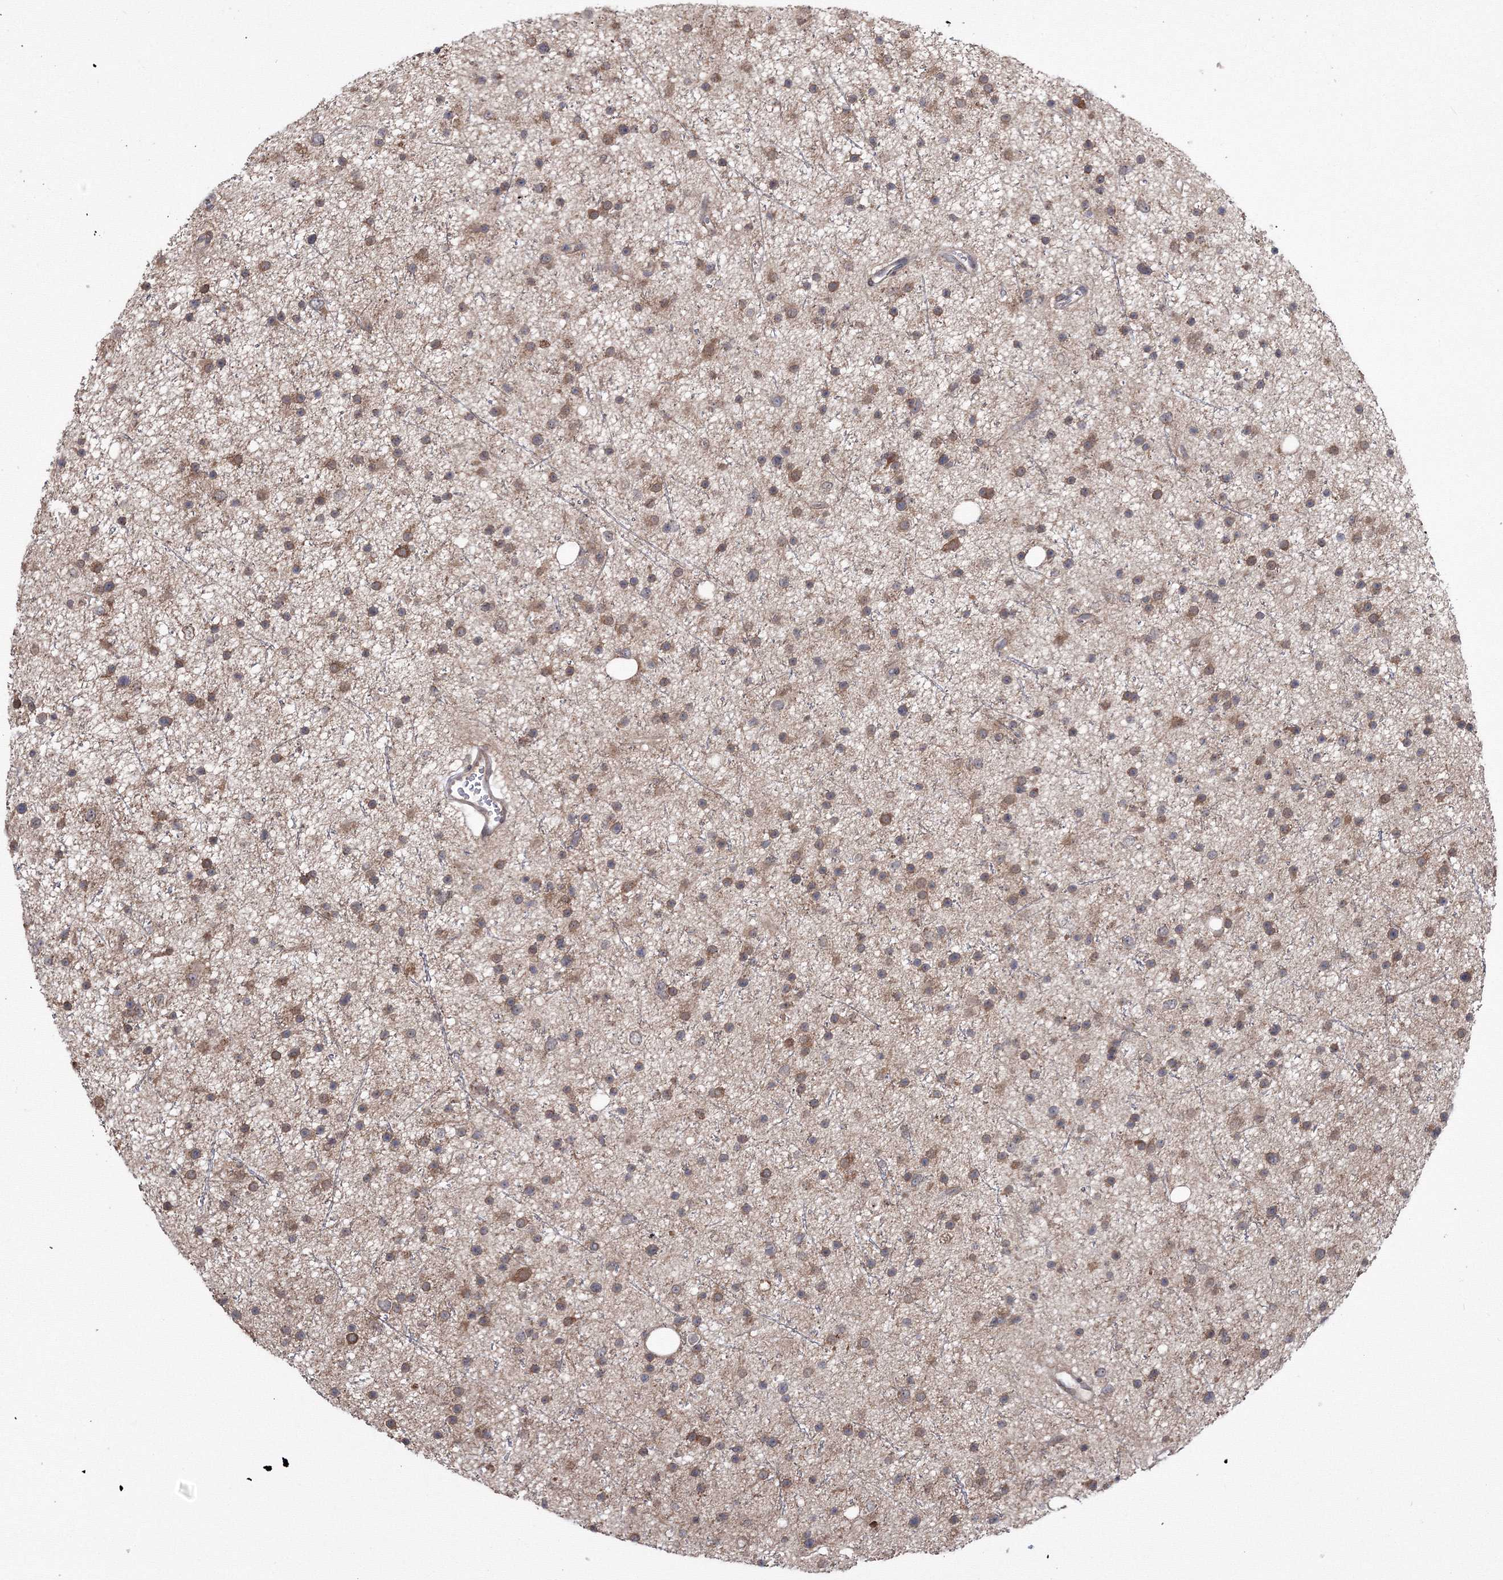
{"staining": {"intensity": "moderate", "quantity": ">75%", "location": "cytoplasmic/membranous"}, "tissue": "glioma", "cell_type": "Tumor cells", "image_type": "cancer", "snomed": [{"axis": "morphology", "description": "Glioma, malignant, Low grade"}, {"axis": "topography", "description": "Cerebral cortex"}], "caption": "Immunohistochemistry (IHC) image of neoplastic tissue: glioma stained using immunohistochemistry demonstrates medium levels of moderate protein expression localized specifically in the cytoplasmic/membranous of tumor cells, appearing as a cytoplasmic/membranous brown color.", "gene": "RANBP3L", "patient": {"sex": "female", "age": 39}}